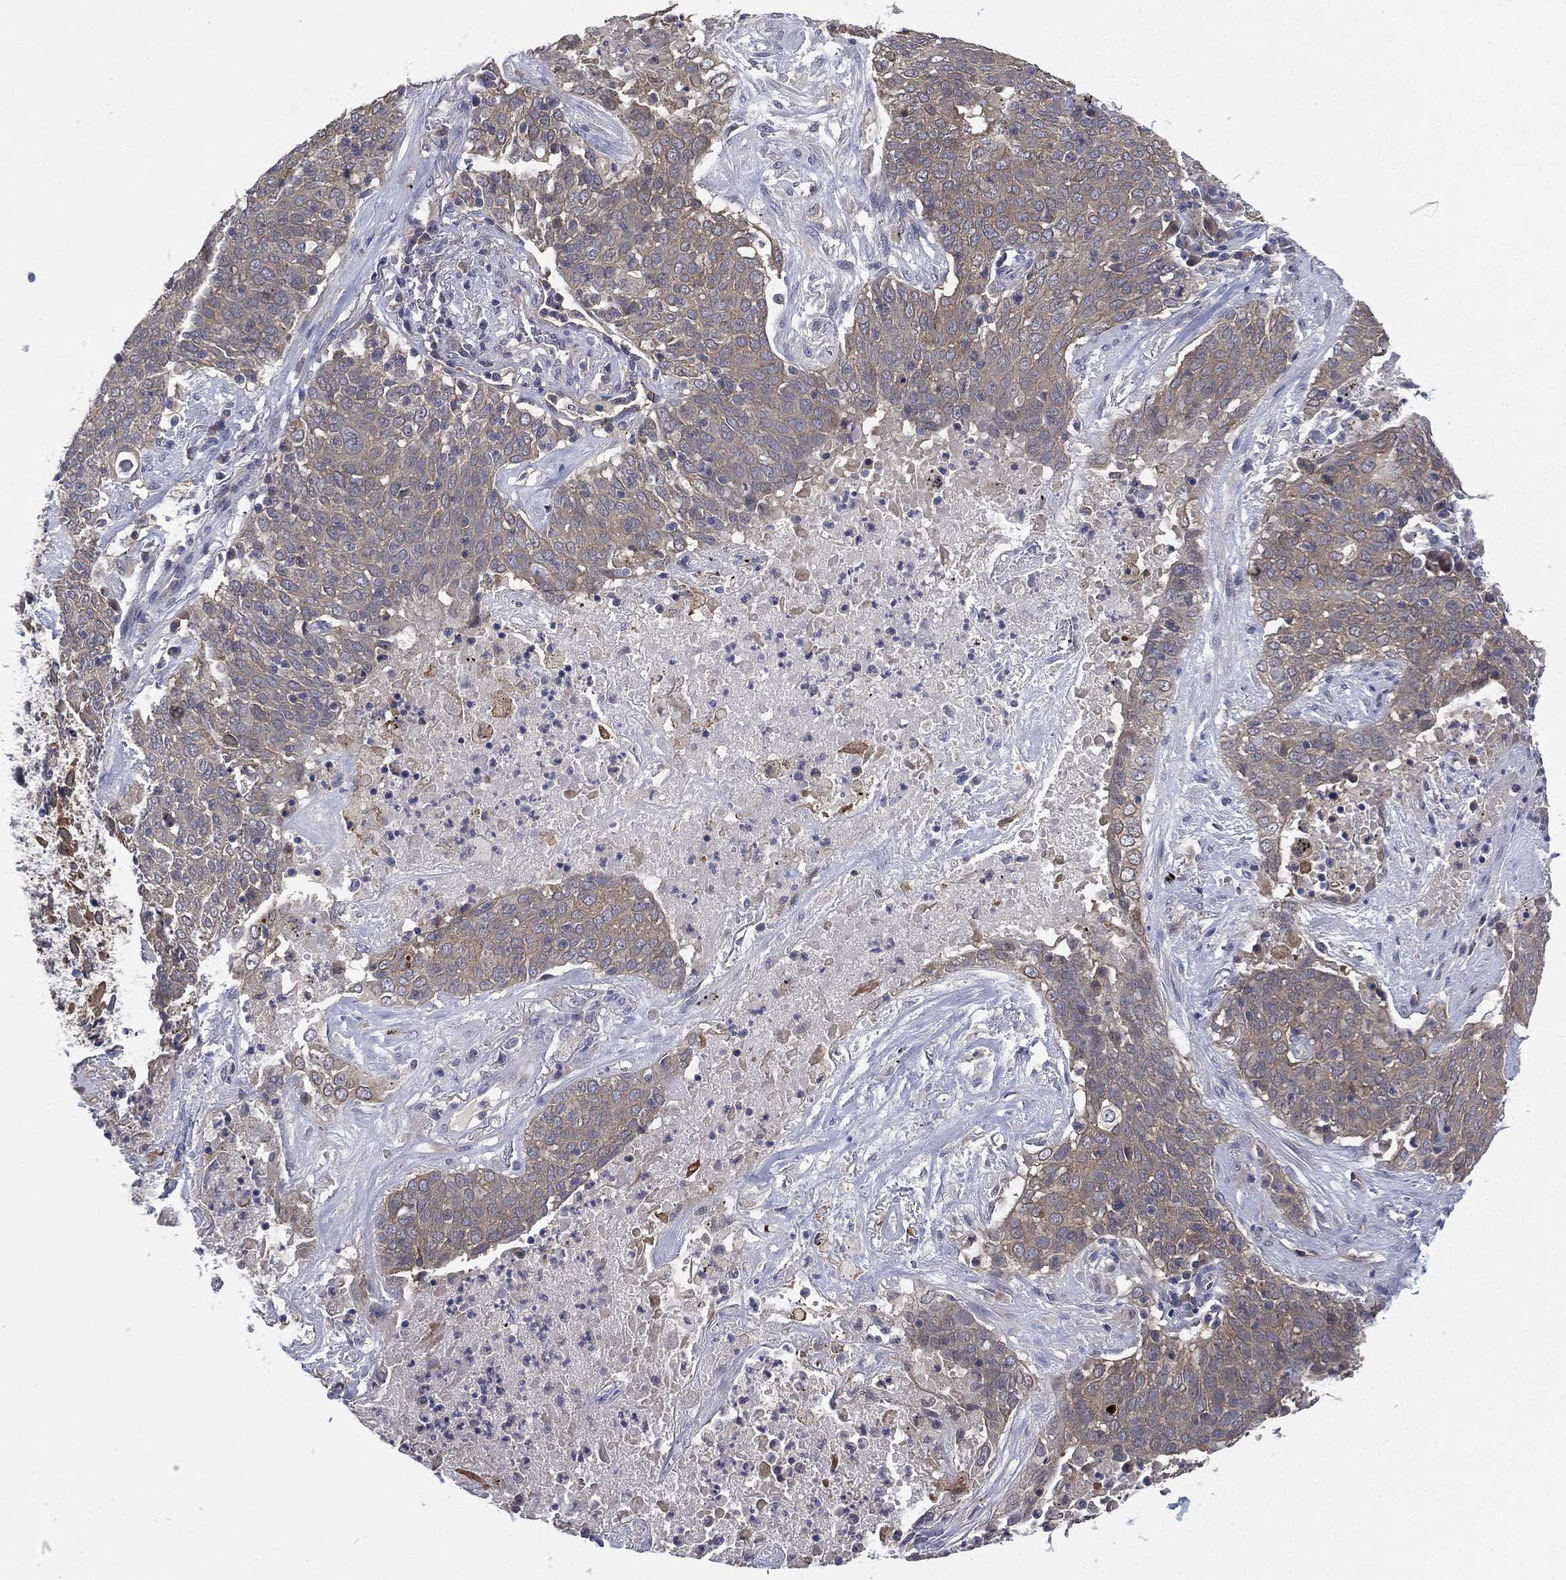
{"staining": {"intensity": "weak", "quantity": "25%-75%", "location": "cytoplasmic/membranous"}, "tissue": "lung cancer", "cell_type": "Tumor cells", "image_type": "cancer", "snomed": [{"axis": "morphology", "description": "Squamous cell carcinoma, NOS"}, {"axis": "topography", "description": "Lung"}], "caption": "IHC staining of lung squamous cell carcinoma, which shows low levels of weak cytoplasmic/membranous positivity in about 25%-75% of tumor cells indicating weak cytoplasmic/membranous protein expression. The staining was performed using DAB (3,3'-diaminobenzidine) (brown) for protein detection and nuclei were counterstained in hematoxylin (blue).", "gene": "MPP7", "patient": {"sex": "male", "age": 82}}